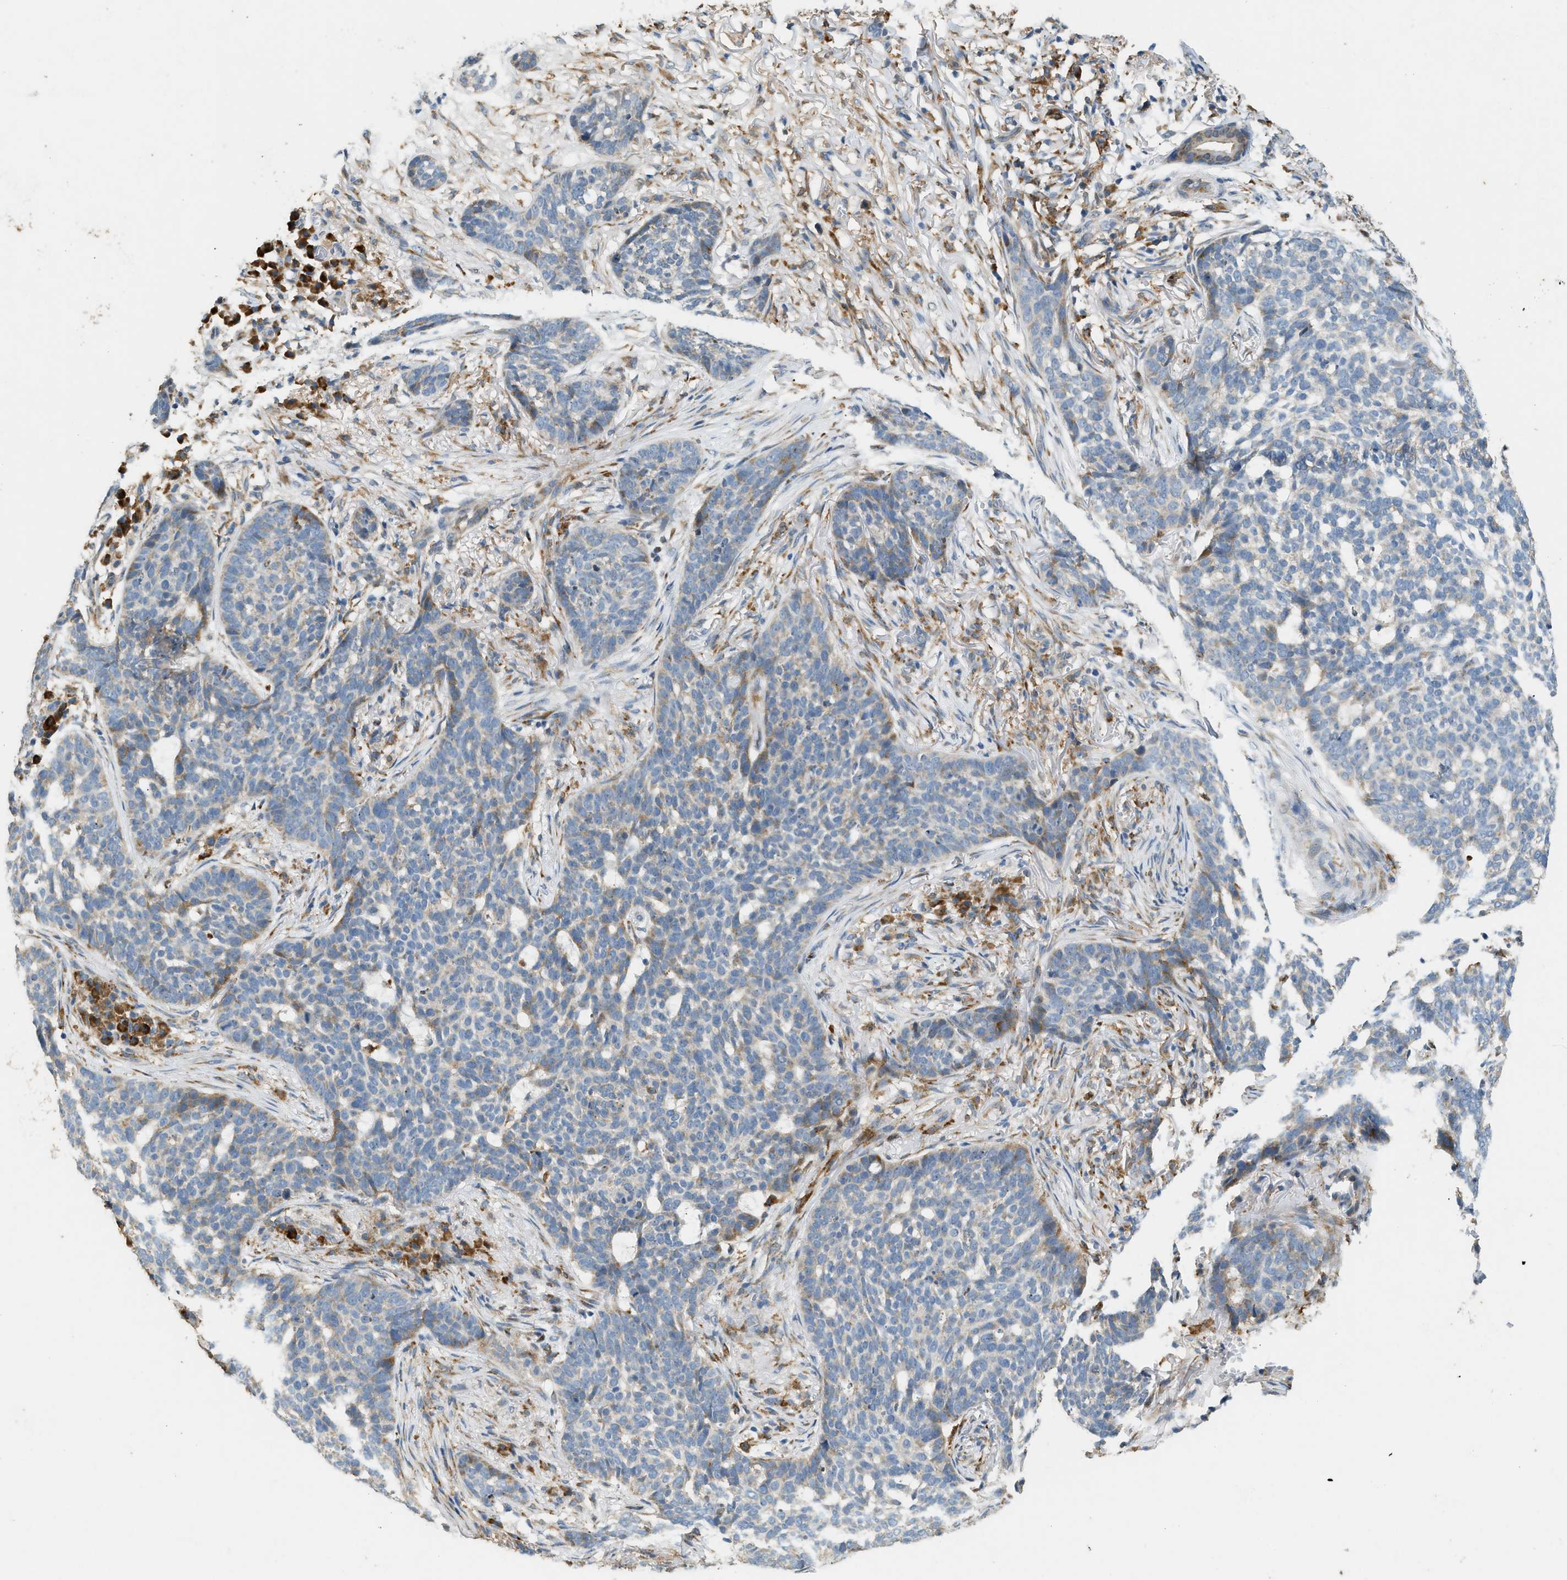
{"staining": {"intensity": "moderate", "quantity": "<25%", "location": "cytoplasmic/membranous"}, "tissue": "skin cancer", "cell_type": "Tumor cells", "image_type": "cancer", "snomed": [{"axis": "morphology", "description": "Basal cell carcinoma"}, {"axis": "topography", "description": "Skin"}], "caption": "Brown immunohistochemical staining in skin basal cell carcinoma displays moderate cytoplasmic/membranous staining in approximately <25% of tumor cells.", "gene": "CTSB", "patient": {"sex": "male", "age": 85}}